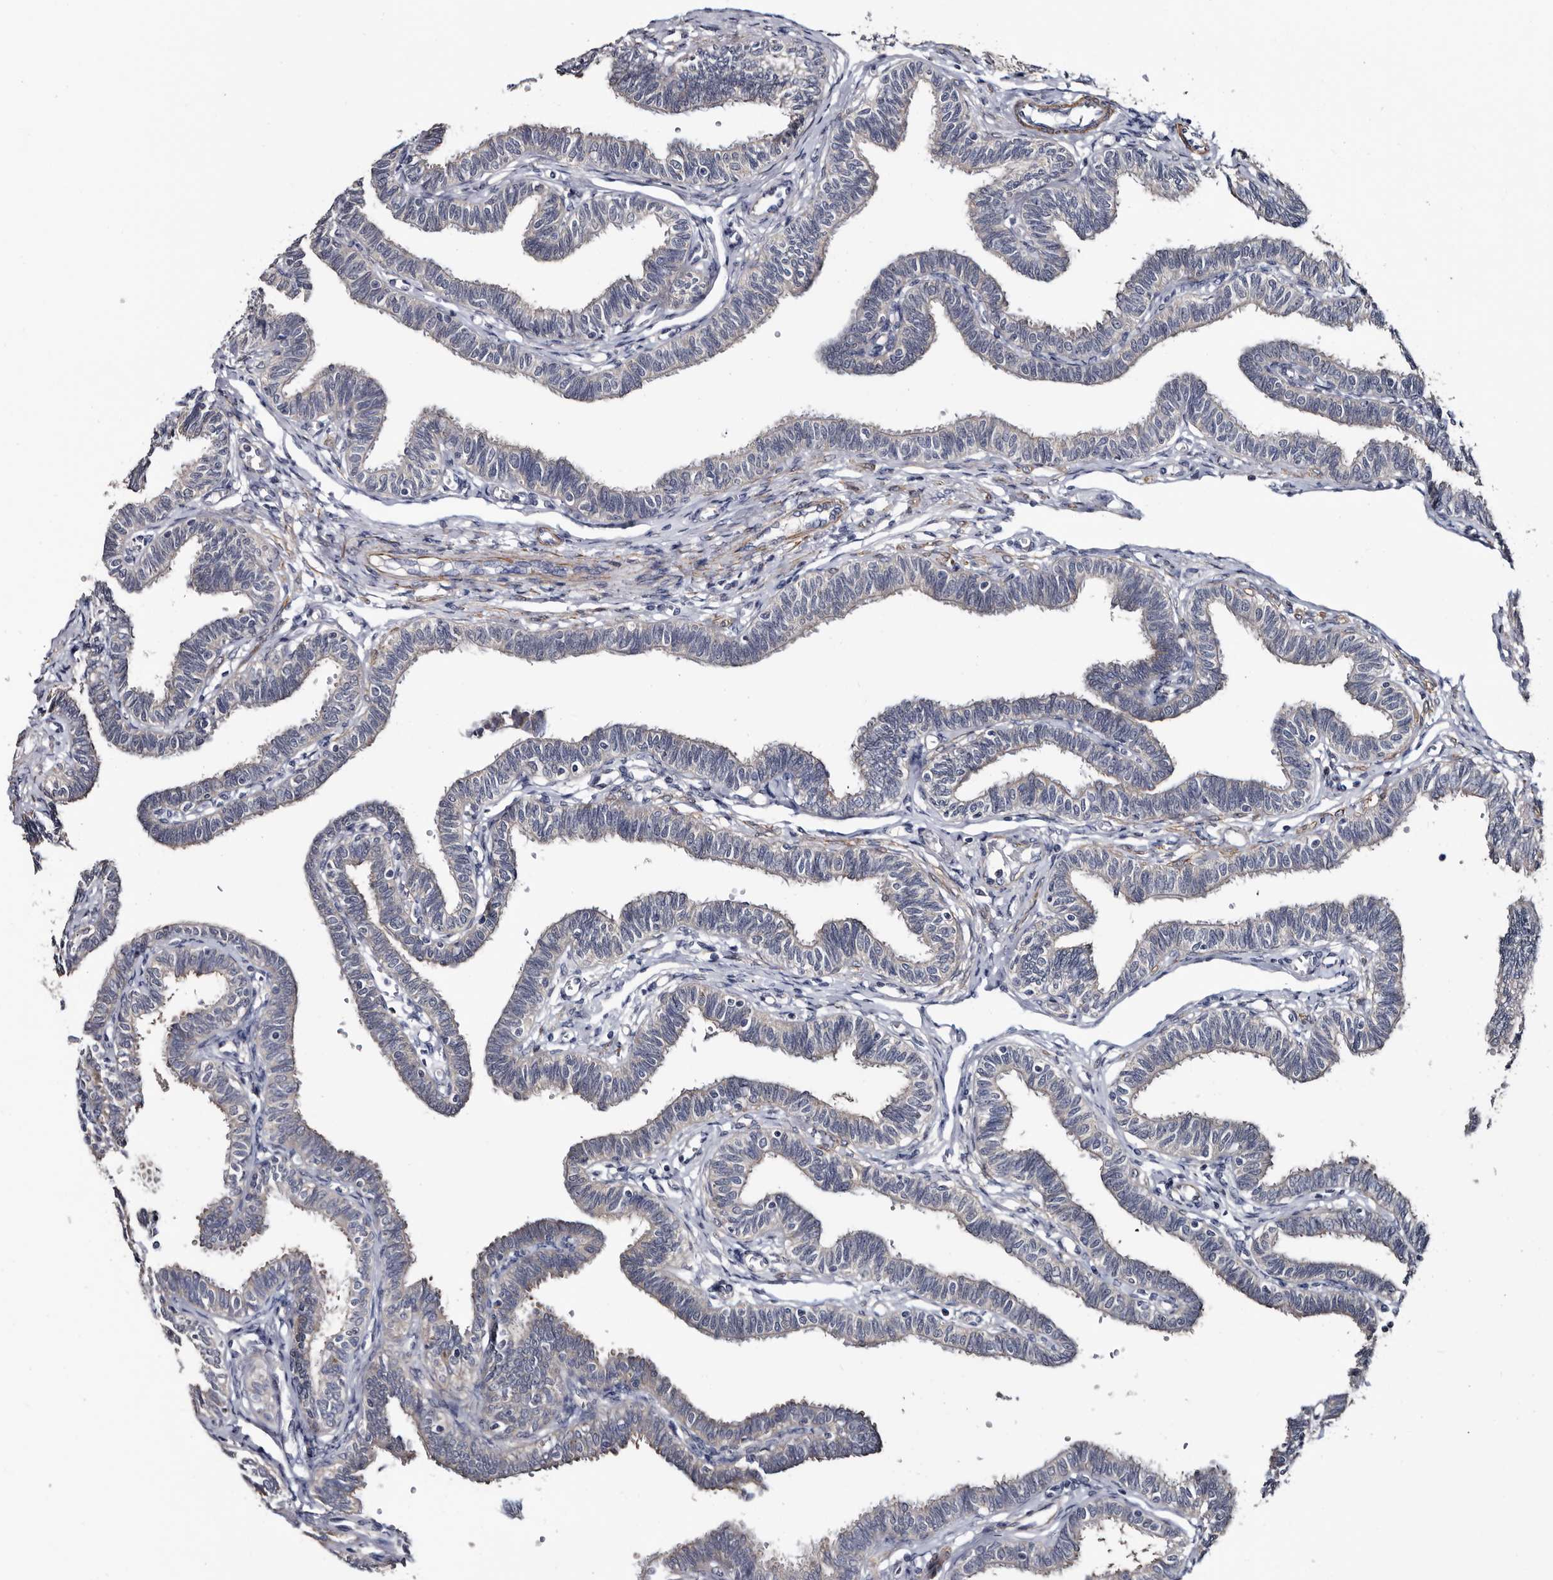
{"staining": {"intensity": "weak", "quantity": "<25%", "location": "cytoplasmic/membranous"}, "tissue": "fallopian tube", "cell_type": "Glandular cells", "image_type": "normal", "snomed": [{"axis": "morphology", "description": "Normal tissue, NOS"}, {"axis": "topography", "description": "Fallopian tube"}, {"axis": "topography", "description": "Ovary"}], "caption": "Immunohistochemistry (IHC) of benign fallopian tube shows no expression in glandular cells.", "gene": "IARS1", "patient": {"sex": "female", "age": 23}}